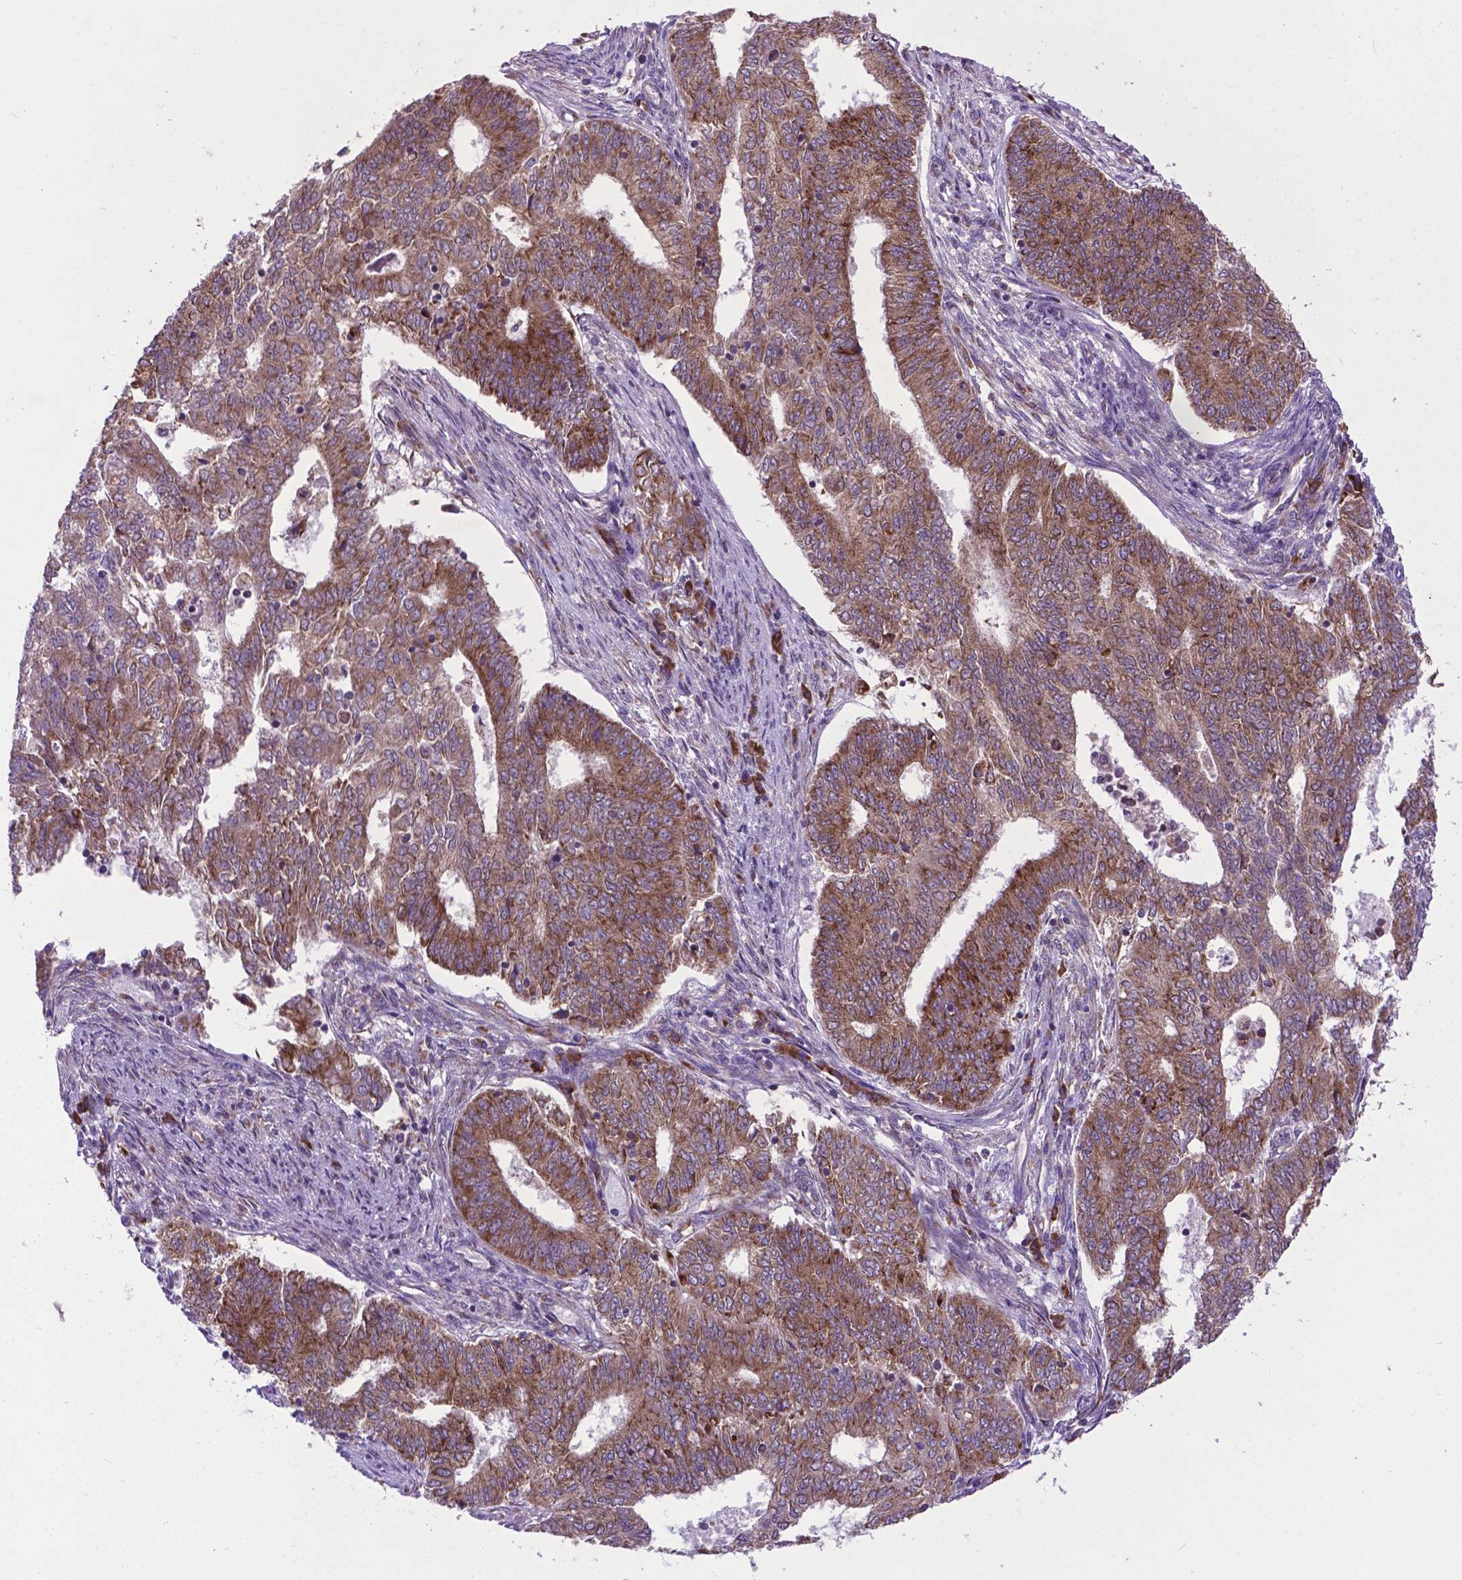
{"staining": {"intensity": "moderate", "quantity": ">75%", "location": "cytoplasmic/membranous"}, "tissue": "endometrial cancer", "cell_type": "Tumor cells", "image_type": "cancer", "snomed": [{"axis": "morphology", "description": "Adenocarcinoma, NOS"}, {"axis": "topography", "description": "Endometrium"}], "caption": "A photomicrograph of endometrial adenocarcinoma stained for a protein shows moderate cytoplasmic/membranous brown staining in tumor cells. The staining was performed using DAB, with brown indicating positive protein expression. Nuclei are stained blue with hematoxylin.", "gene": "WDR83OS", "patient": {"sex": "female", "age": 62}}